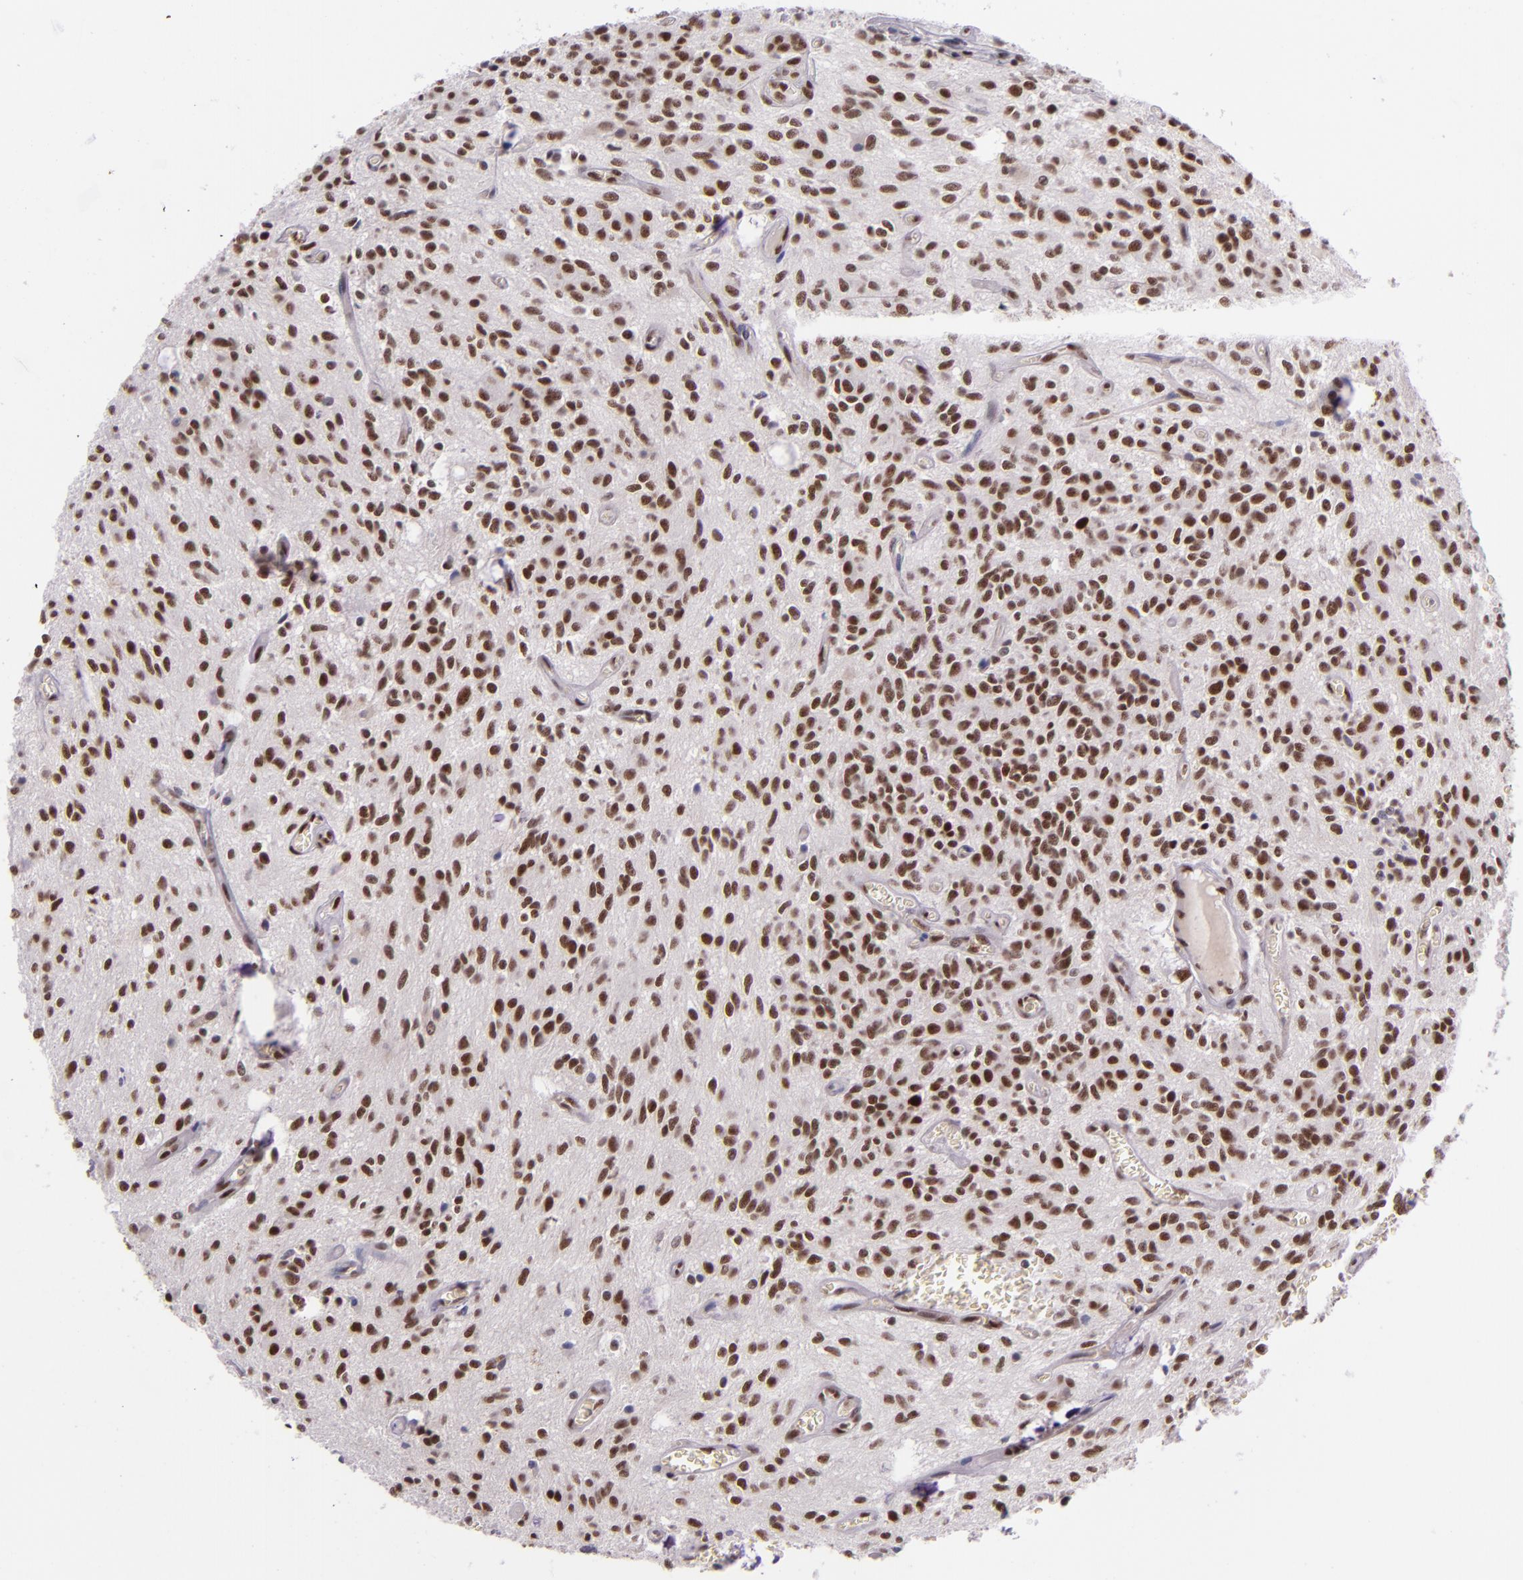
{"staining": {"intensity": "strong", "quantity": ">75%", "location": "nuclear"}, "tissue": "glioma", "cell_type": "Tumor cells", "image_type": "cancer", "snomed": [{"axis": "morphology", "description": "Glioma, malignant, Low grade"}, {"axis": "topography", "description": "Brain"}], "caption": "Protein staining of glioma tissue exhibits strong nuclear staining in about >75% of tumor cells.", "gene": "GPKOW", "patient": {"sex": "female", "age": 15}}